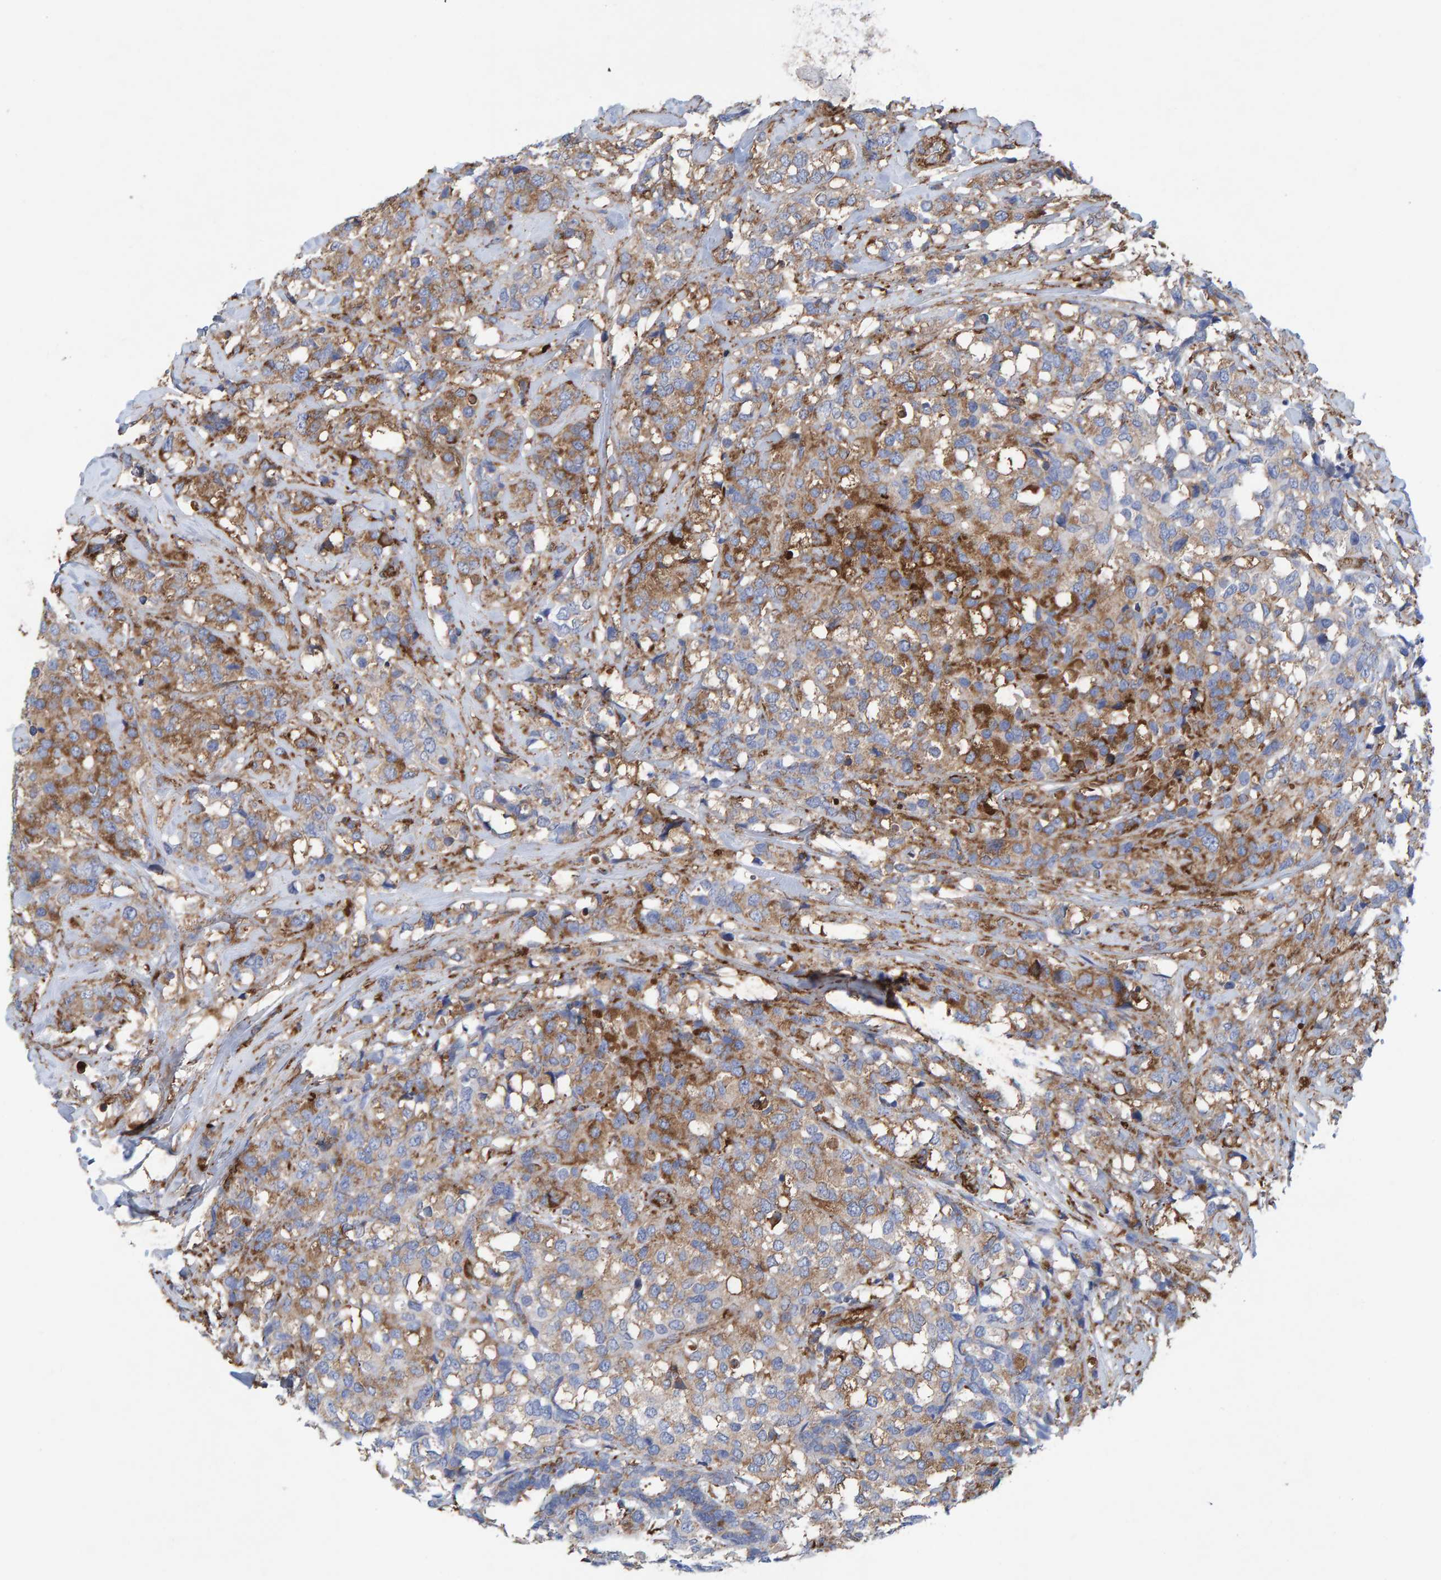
{"staining": {"intensity": "moderate", "quantity": "25%-75%", "location": "cytoplasmic/membranous"}, "tissue": "breast cancer", "cell_type": "Tumor cells", "image_type": "cancer", "snomed": [{"axis": "morphology", "description": "Lobular carcinoma"}, {"axis": "topography", "description": "Breast"}], "caption": "Breast cancer (lobular carcinoma) was stained to show a protein in brown. There is medium levels of moderate cytoplasmic/membranous positivity in about 25%-75% of tumor cells. (DAB (3,3'-diaminobenzidine) IHC with brightfield microscopy, high magnification).", "gene": "MVP", "patient": {"sex": "female", "age": 59}}